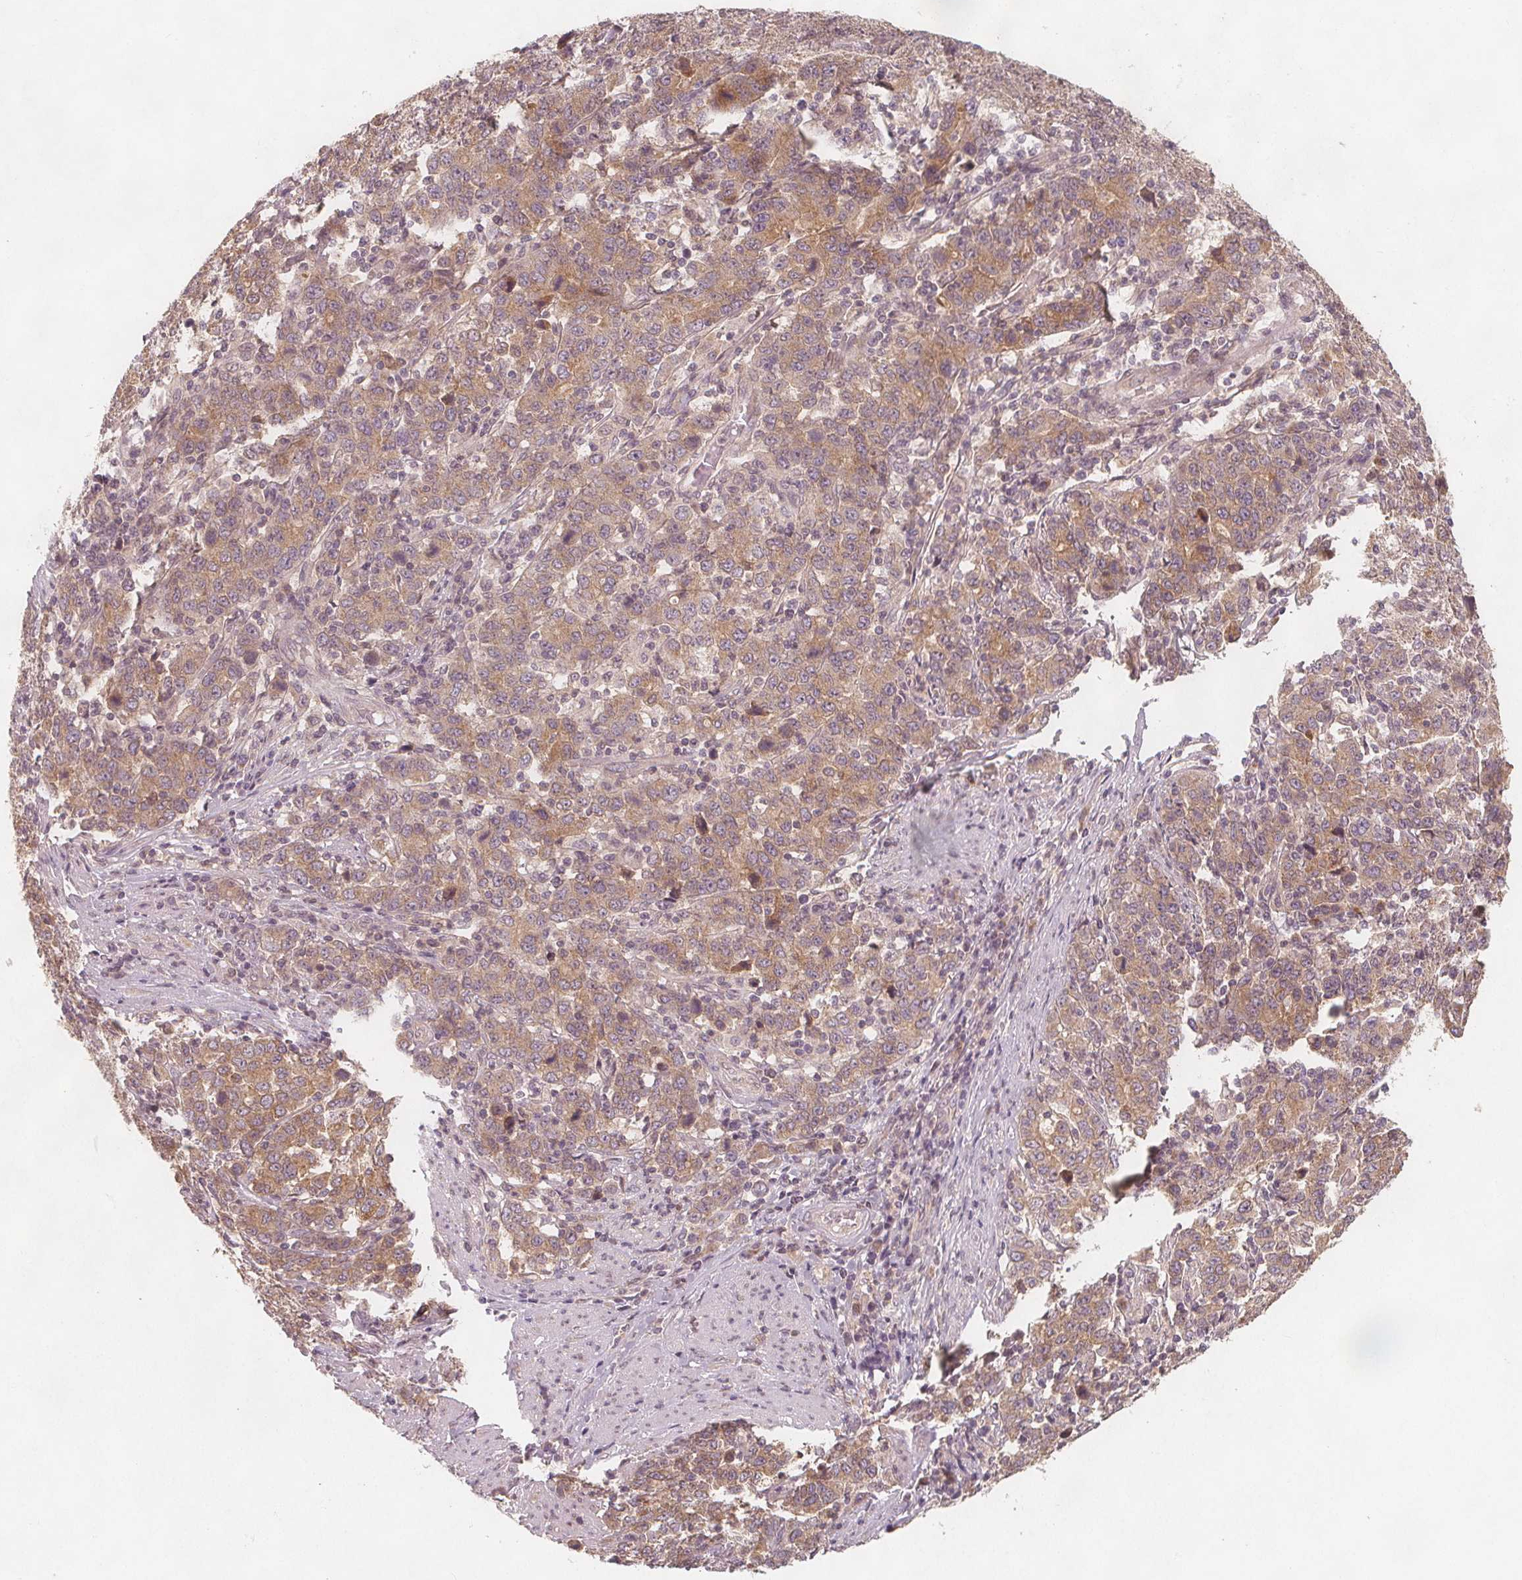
{"staining": {"intensity": "moderate", "quantity": ">75%", "location": "cytoplasmic/membranous"}, "tissue": "stomach cancer", "cell_type": "Tumor cells", "image_type": "cancer", "snomed": [{"axis": "morphology", "description": "Adenocarcinoma, NOS"}, {"axis": "topography", "description": "Stomach, upper"}], "caption": "A medium amount of moderate cytoplasmic/membranous expression is identified in about >75% of tumor cells in adenocarcinoma (stomach) tissue. (Brightfield microscopy of DAB IHC at high magnification).", "gene": "NCSTN", "patient": {"sex": "male", "age": 69}}